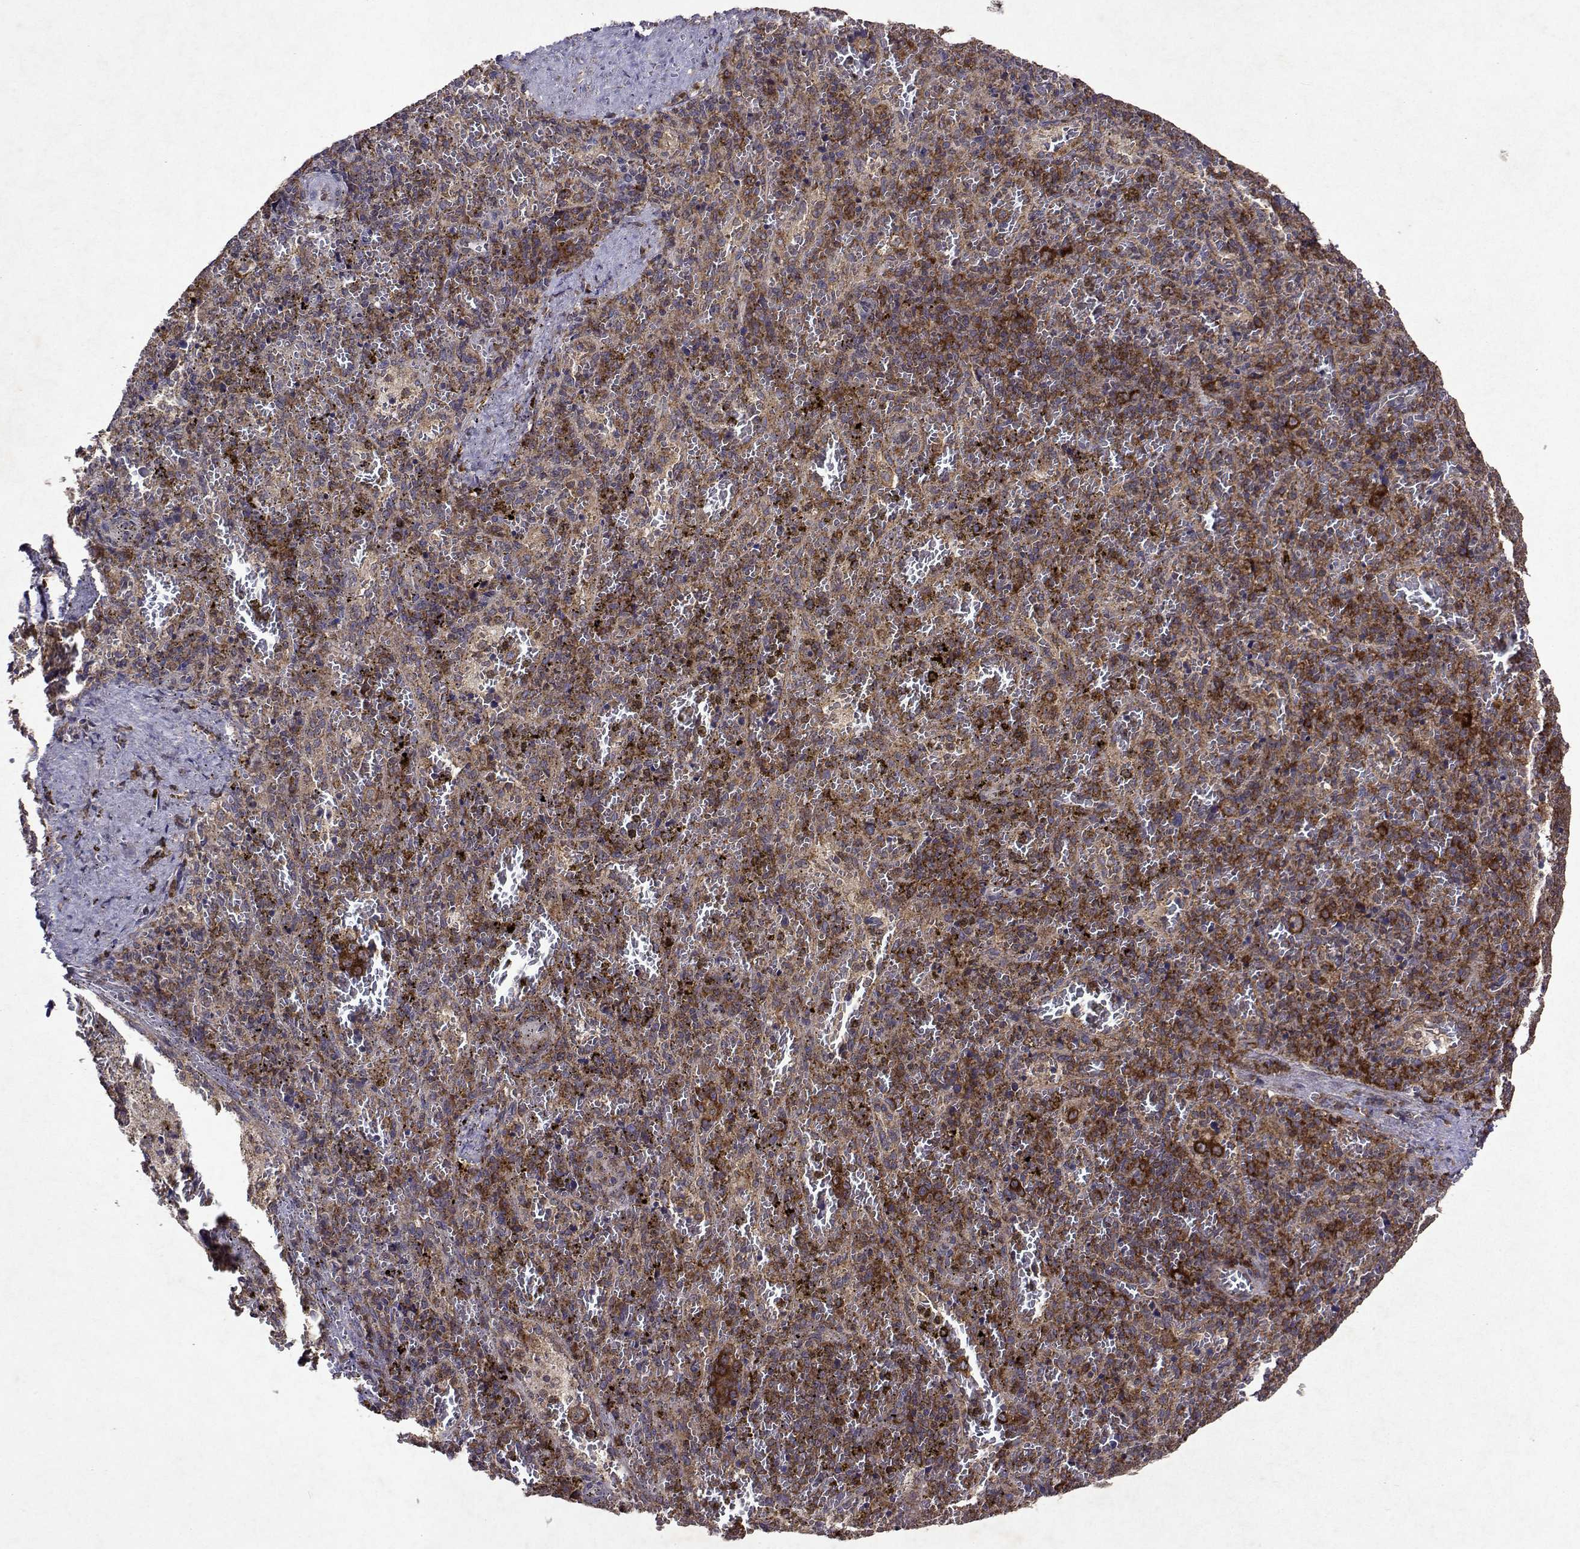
{"staining": {"intensity": "moderate", "quantity": "25%-75%", "location": "cytoplasmic/membranous"}, "tissue": "spleen", "cell_type": "Cells in red pulp", "image_type": "normal", "snomed": [{"axis": "morphology", "description": "Normal tissue, NOS"}, {"axis": "topography", "description": "Spleen"}], "caption": "Immunohistochemistry (IHC) (DAB) staining of benign spleen shows moderate cytoplasmic/membranous protein staining in about 25%-75% of cells in red pulp. The staining was performed using DAB (3,3'-diaminobenzidine), with brown indicating positive protein expression. Nuclei are stained blue with hematoxylin.", "gene": "TARBP2", "patient": {"sex": "female", "age": 50}}